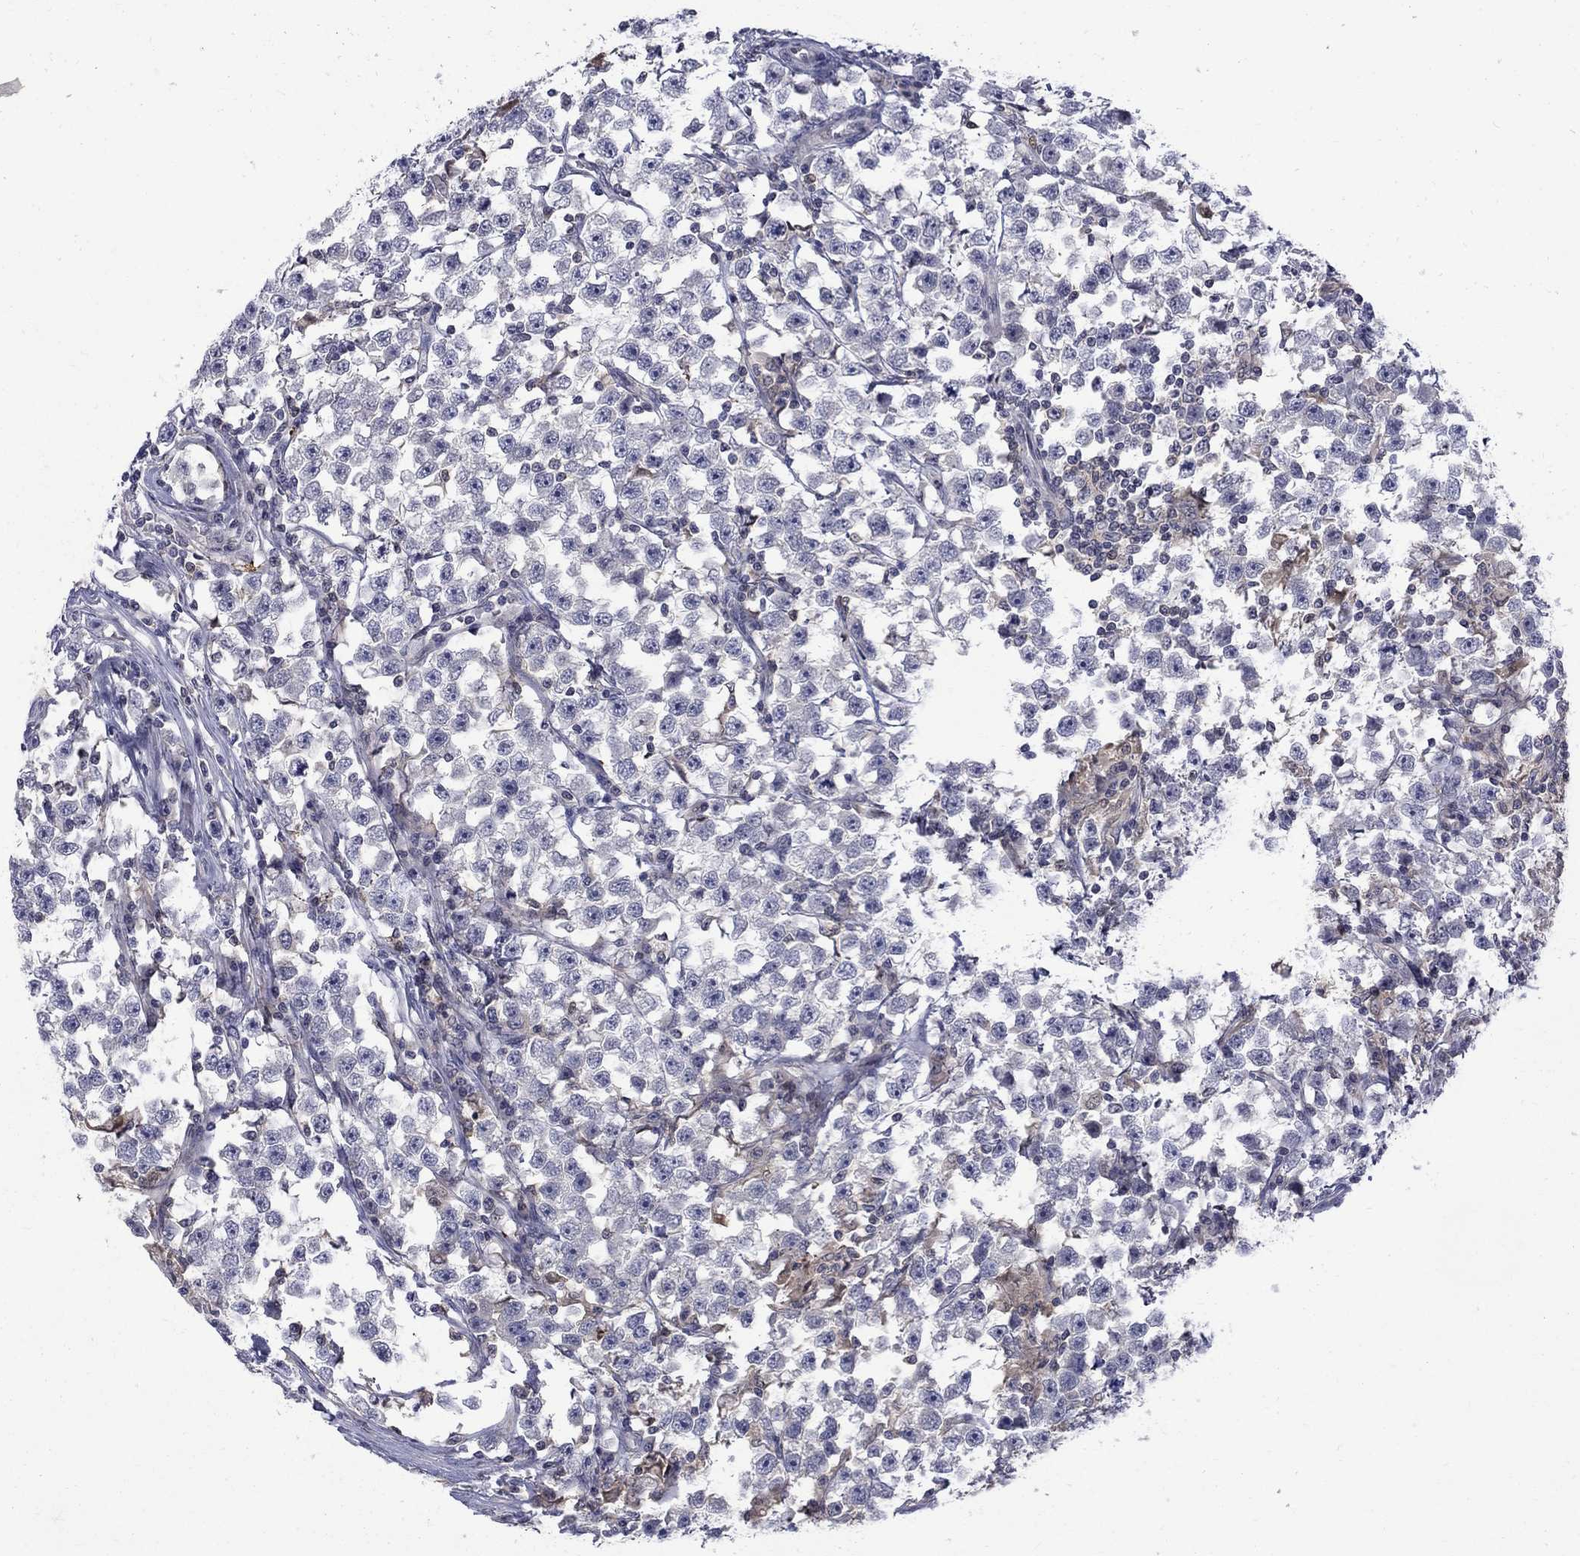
{"staining": {"intensity": "negative", "quantity": "none", "location": "none"}, "tissue": "testis cancer", "cell_type": "Tumor cells", "image_type": "cancer", "snomed": [{"axis": "morphology", "description": "Seminoma, NOS"}, {"axis": "topography", "description": "Testis"}], "caption": "The micrograph reveals no significant staining in tumor cells of testis cancer (seminoma).", "gene": "HKDC1", "patient": {"sex": "male", "age": 33}}